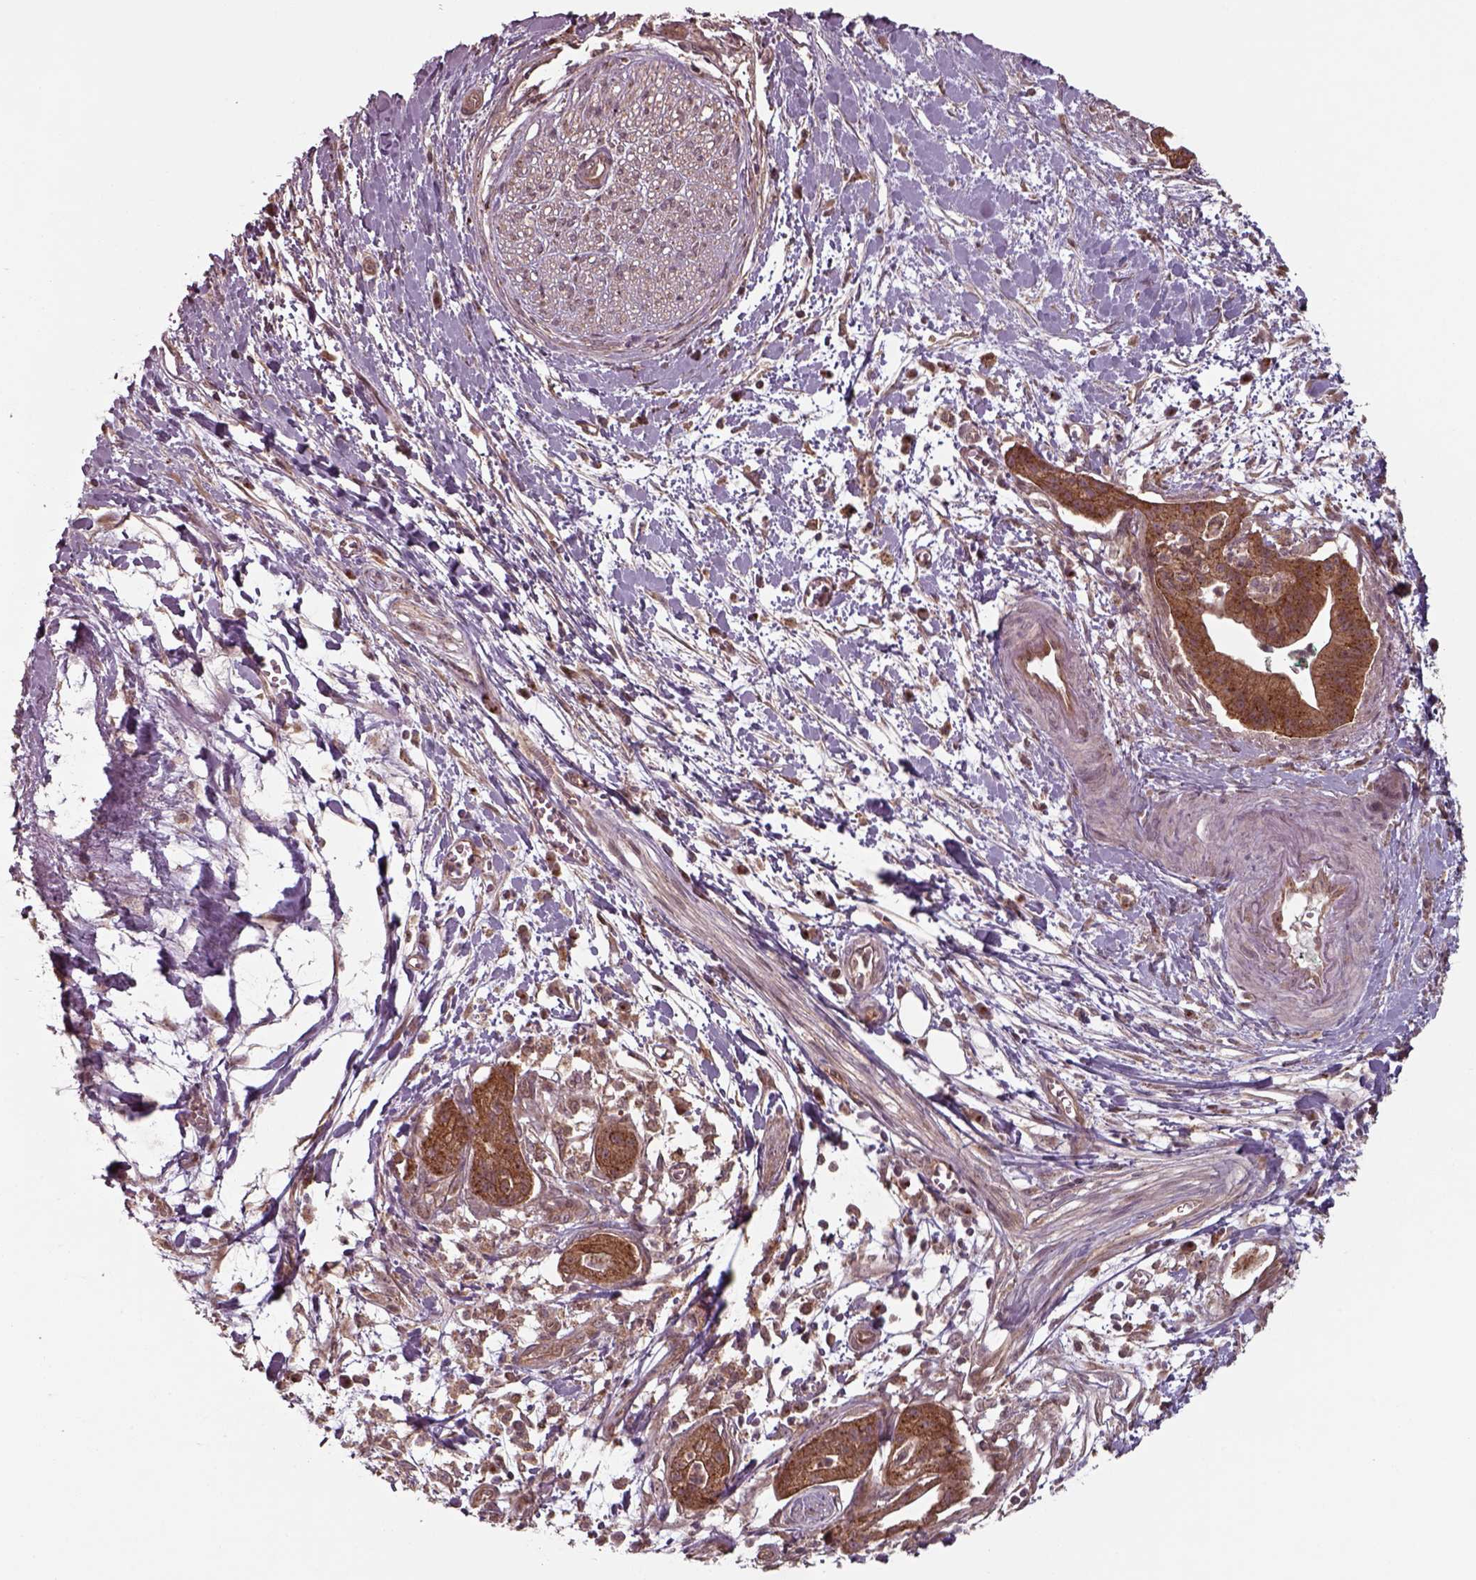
{"staining": {"intensity": "strong", "quantity": ">75%", "location": "cytoplasmic/membranous"}, "tissue": "pancreatic cancer", "cell_type": "Tumor cells", "image_type": "cancer", "snomed": [{"axis": "morphology", "description": "Normal tissue, NOS"}, {"axis": "morphology", "description": "Adenocarcinoma, NOS"}, {"axis": "topography", "description": "Lymph node"}, {"axis": "topography", "description": "Pancreas"}], "caption": "An immunohistochemistry (IHC) photomicrograph of neoplastic tissue is shown. Protein staining in brown labels strong cytoplasmic/membranous positivity in pancreatic cancer (adenocarcinoma) within tumor cells. The staining is performed using DAB brown chromogen to label protein expression. The nuclei are counter-stained blue using hematoxylin.", "gene": "CHMP3", "patient": {"sex": "female", "age": 58}}